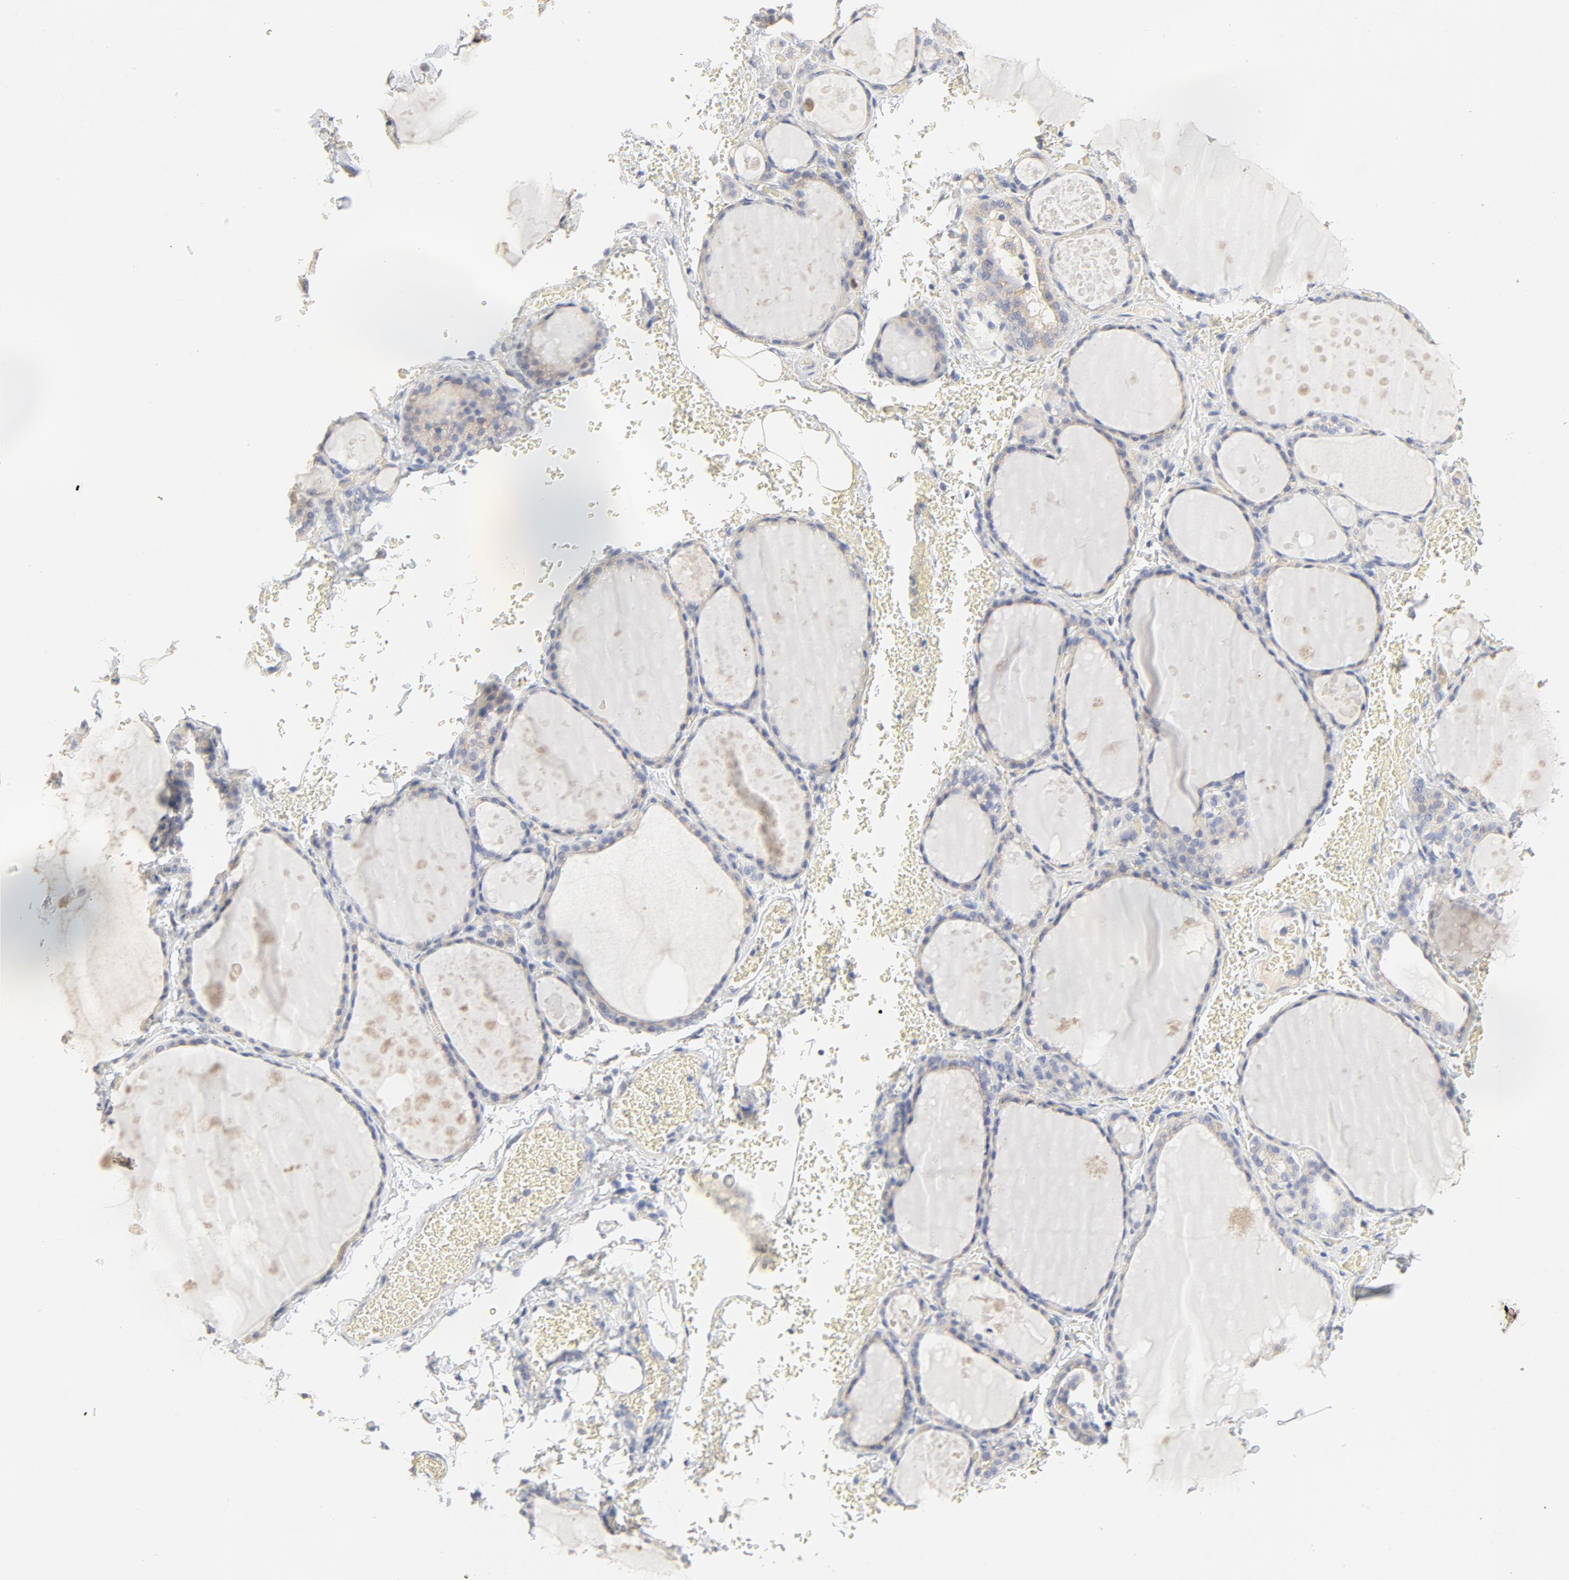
{"staining": {"intensity": "negative", "quantity": "none", "location": "none"}, "tissue": "thyroid gland", "cell_type": "Glandular cells", "image_type": "normal", "snomed": [{"axis": "morphology", "description": "Normal tissue, NOS"}, {"axis": "topography", "description": "Thyroid gland"}], "caption": "The immunohistochemistry (IHC) histopathology image has no significant positivity in glandular cells of thyroid gland. Brightfield microscopy of immunohistochemistry stained with DAB (3,3'-diaminobenzidine) (brown) and hematoxylin (blue), captured at high magnification.", "gene": "FCGBP", "patient": {"sex": "male", "age": 61}}